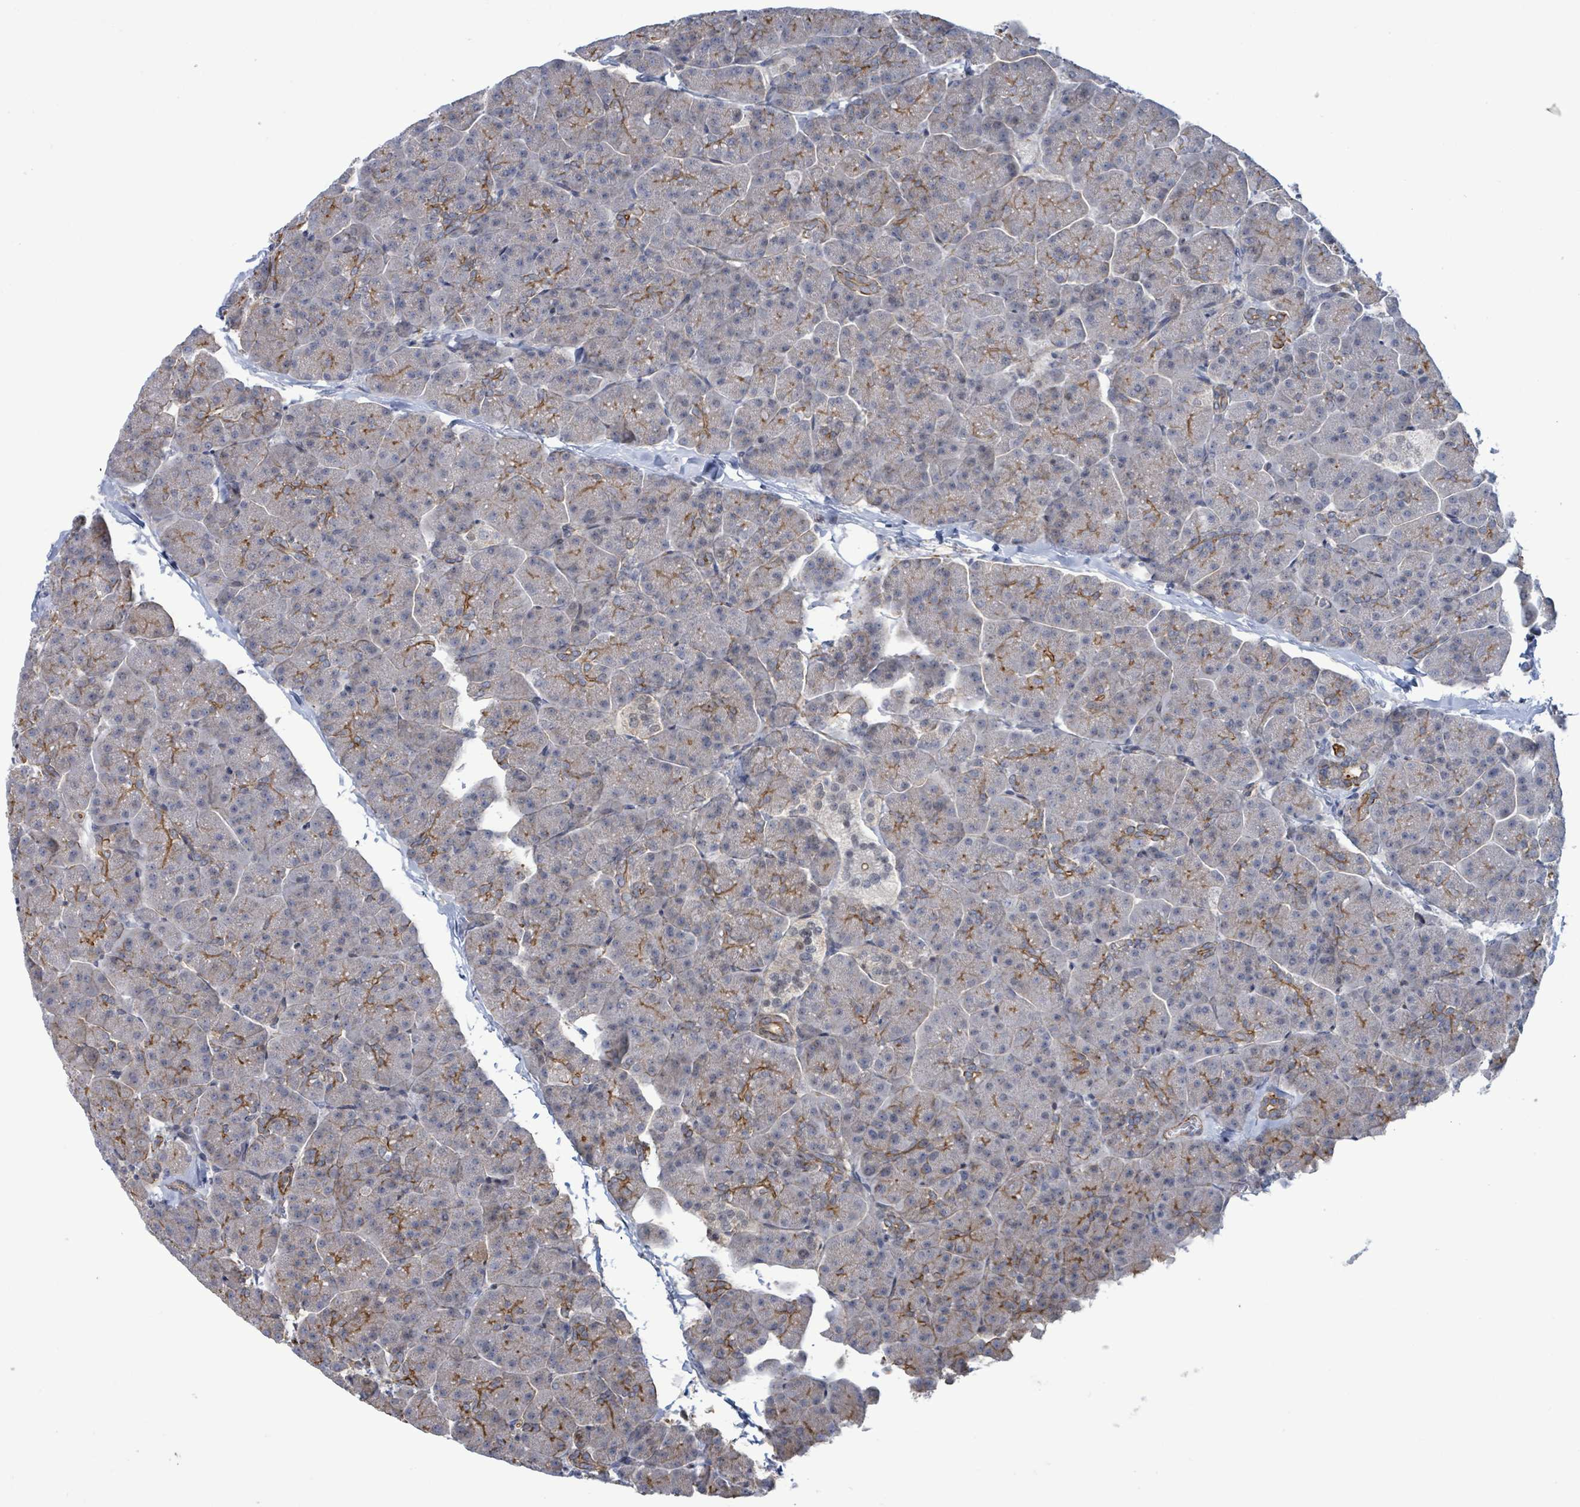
{"staining": {"intensity": "moderate", "quantity": "<25%", "location": "cytoplasmic/membranous"}, "tissue": "pancreas", "cell_type": "Exocrine glandular cells", "image_type": "normal", "snomed": [{"axis": "morphology", "description": "Normal tissue, NOS"}, {"axis": "topography", "description": "Pancreas"}, {"axis": "topography", "description": "Peripheral nerve tissue"}], "caption": "This histopathology image displays immunohistochemistry (IHC) staining of normal human pancreas, with low moderate cytoplasmic/membranous staining in about <25% of exocrine glandular cells.", "gene": "DMRTC1B", "patient": {"sex": "male", "age": 54}}